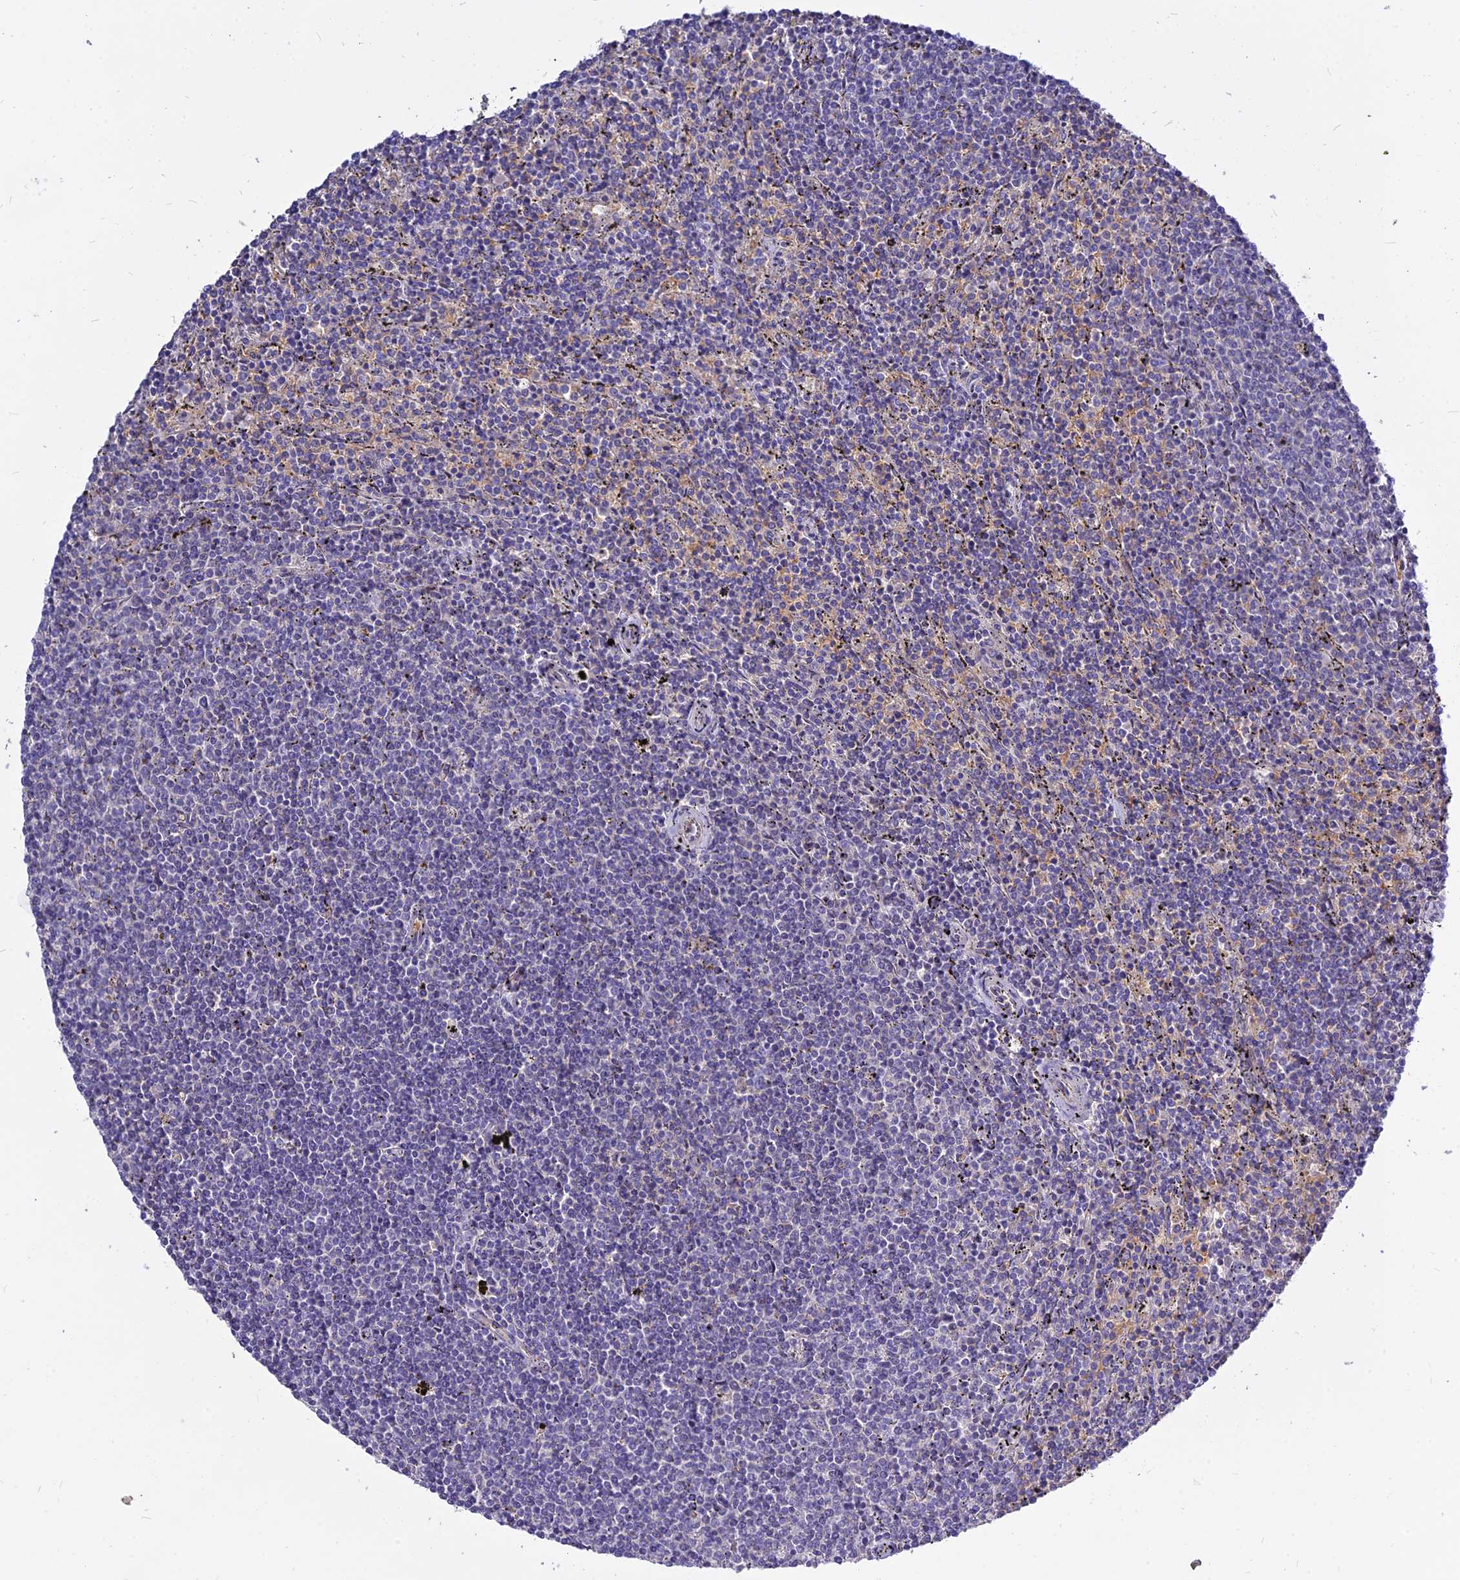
{"staining": {"intensity": "negative", "quantity": "none", "location": "none"}, "tissue": "lymphoma", "cell_type": "Tumor cells", "image_type": "cancer", "snomed": [{"axis": "morphology", "description": "Malignant lymphoma, non-Hodgkin's type, Low grade"}, {"axis": "topography", "description": "Spleen"}], "caption": "Histopathology image shows no protein positivity in tumor cells of malignant lymphoma, non-Hodgkin's type (low-grade) tissue.", "gene": "CZIB", "patient": {"sex": "female", "age": 50}}